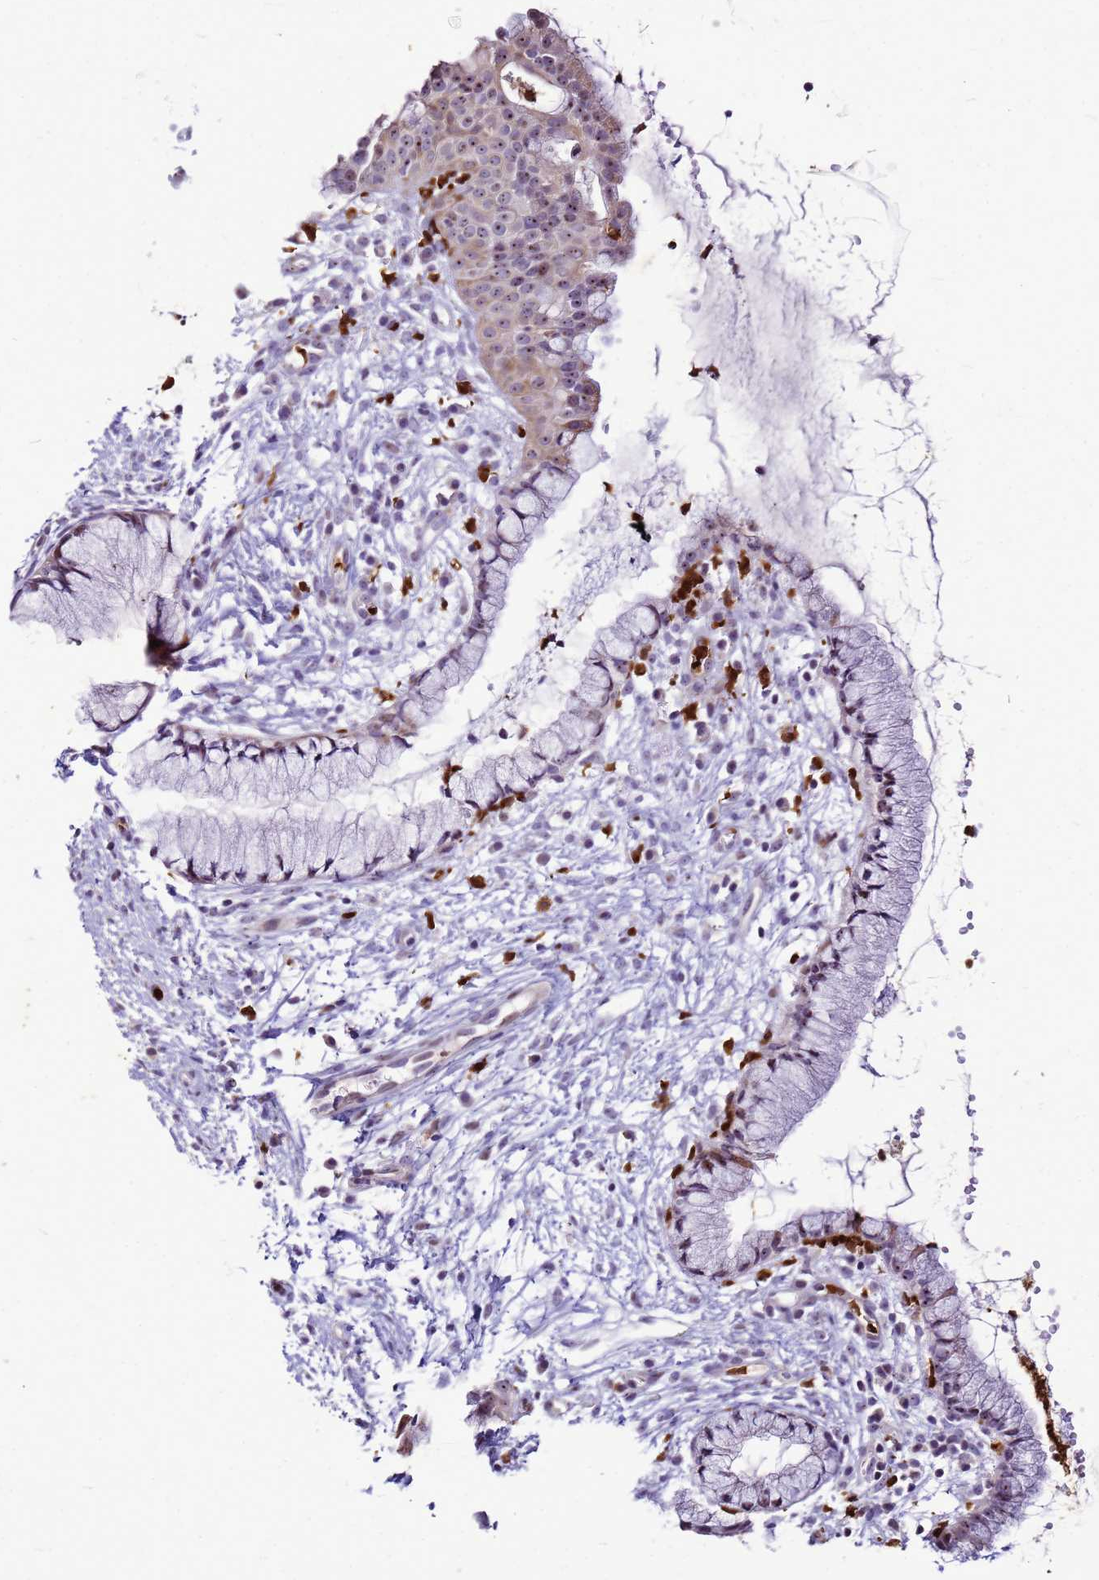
{"staining": {"intensity": "negative", "quantity": "none", "location": "none"}, "tissue": "cervix", "cell_type": "Glandular cells", "image_type": "normal", "snomed": [{"axis": "morphology", "description": "Normal tissue, NOS"}, {"axis": "topography", "description": "Cervix"}], "caption": "This histopathology image is of unremarkable cervix stained with immunohistochemistry to label a protein in brown with the nuclei are counter-stained blue. There is no expression in glandular cells. Nuclei are stained in blue.", "gene": "VPS4B", "patient": {"sex": "female", "age": 42}}